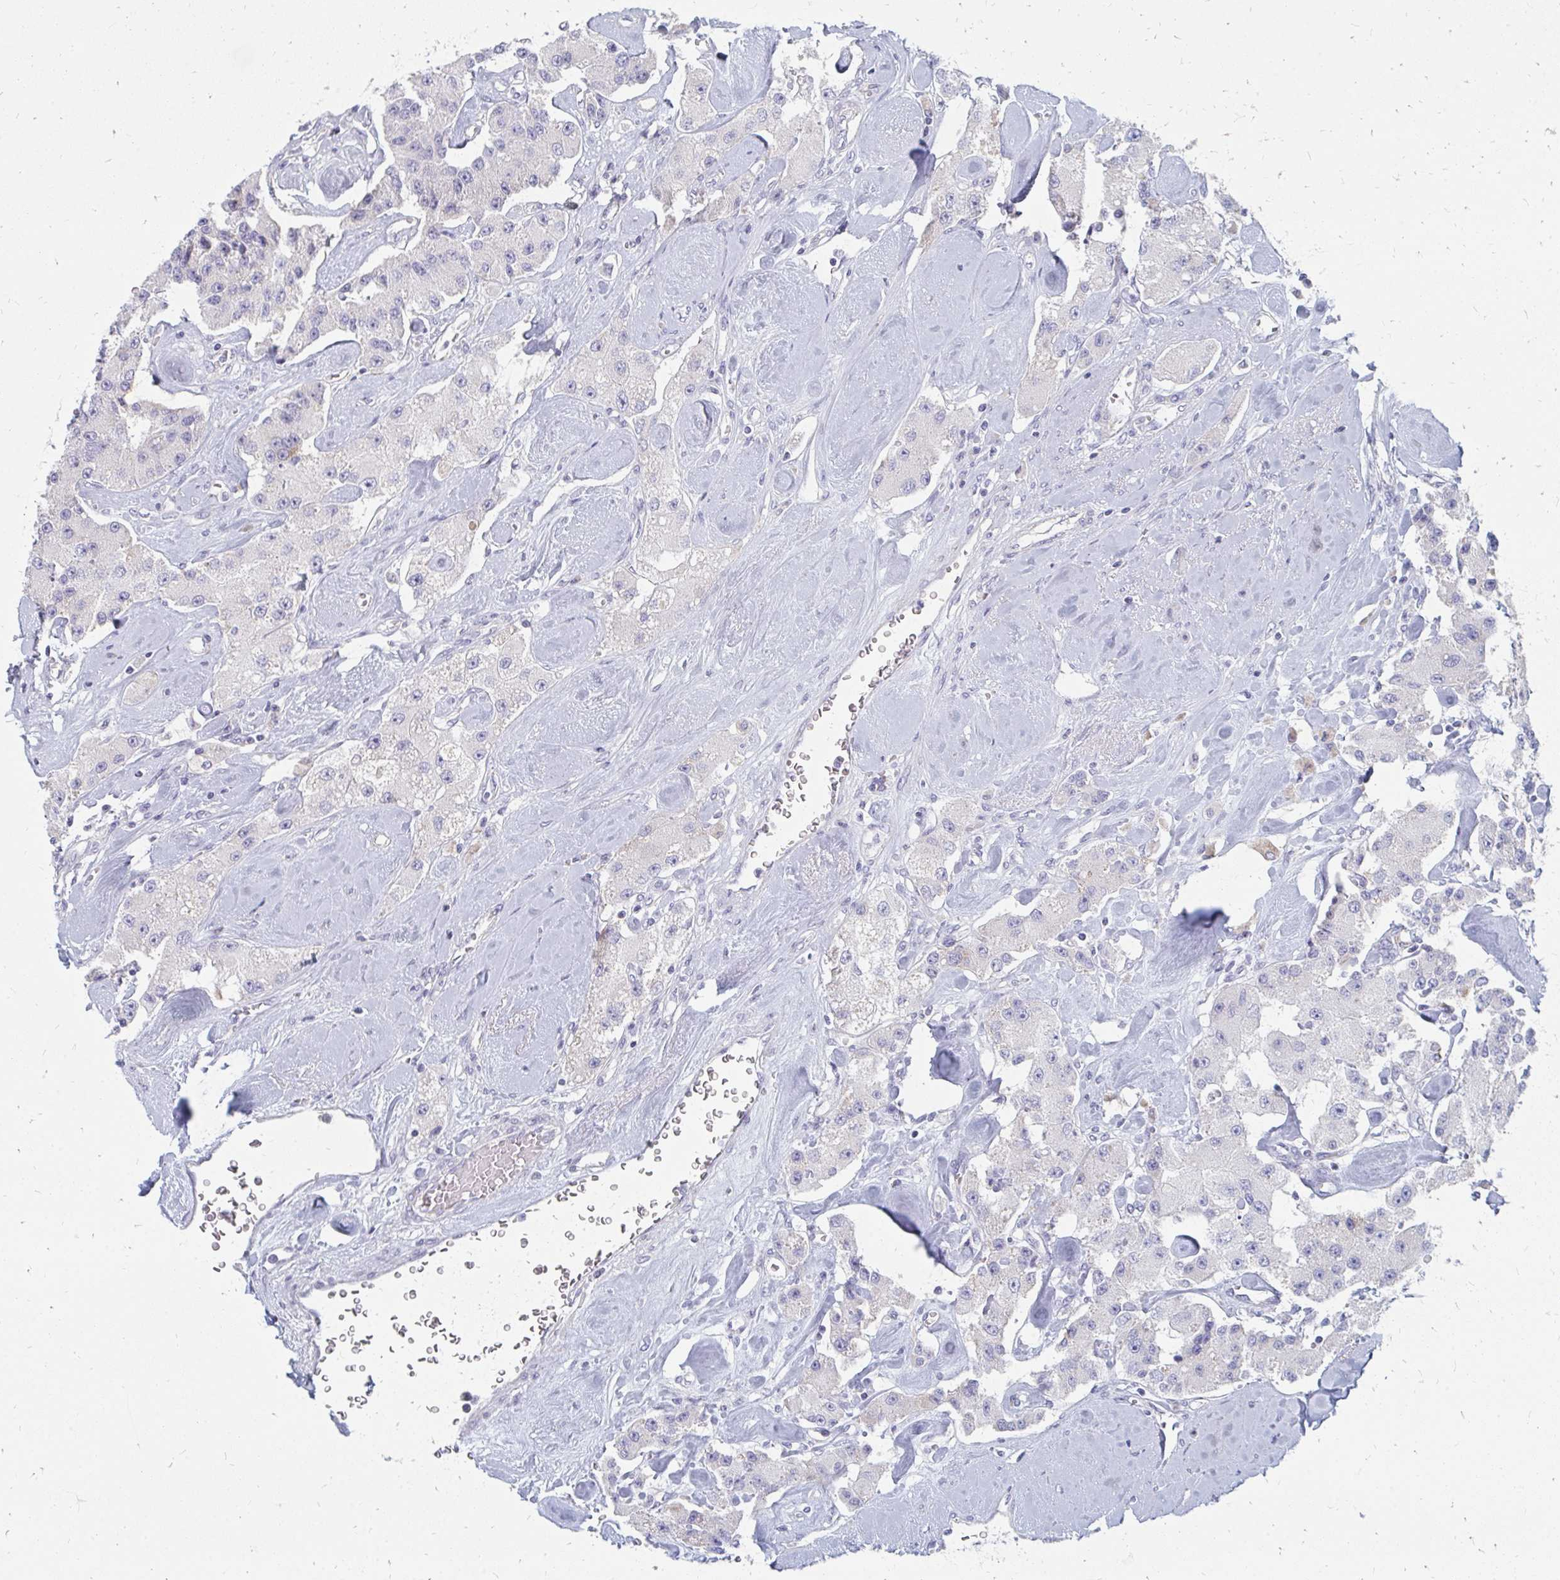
{"staining": {"intensity": "negative", "quantity": "none", "location": "none"}, "tissue": "carcinoid", "cell_type": "Tumor cells", "image_type": "cancer", "snomed": [{"axis": "morphology", "description": "Carcinoid, malignant, NOS"}, {"axis": "topography", "description": "Pancreas"}], "caption": "Tumor cells are negative for brown protein staining in carcinoid. Nuclei are stained in blue.", "gene": "OR10V1", "patient": {"sex": "male", "age": 41}}